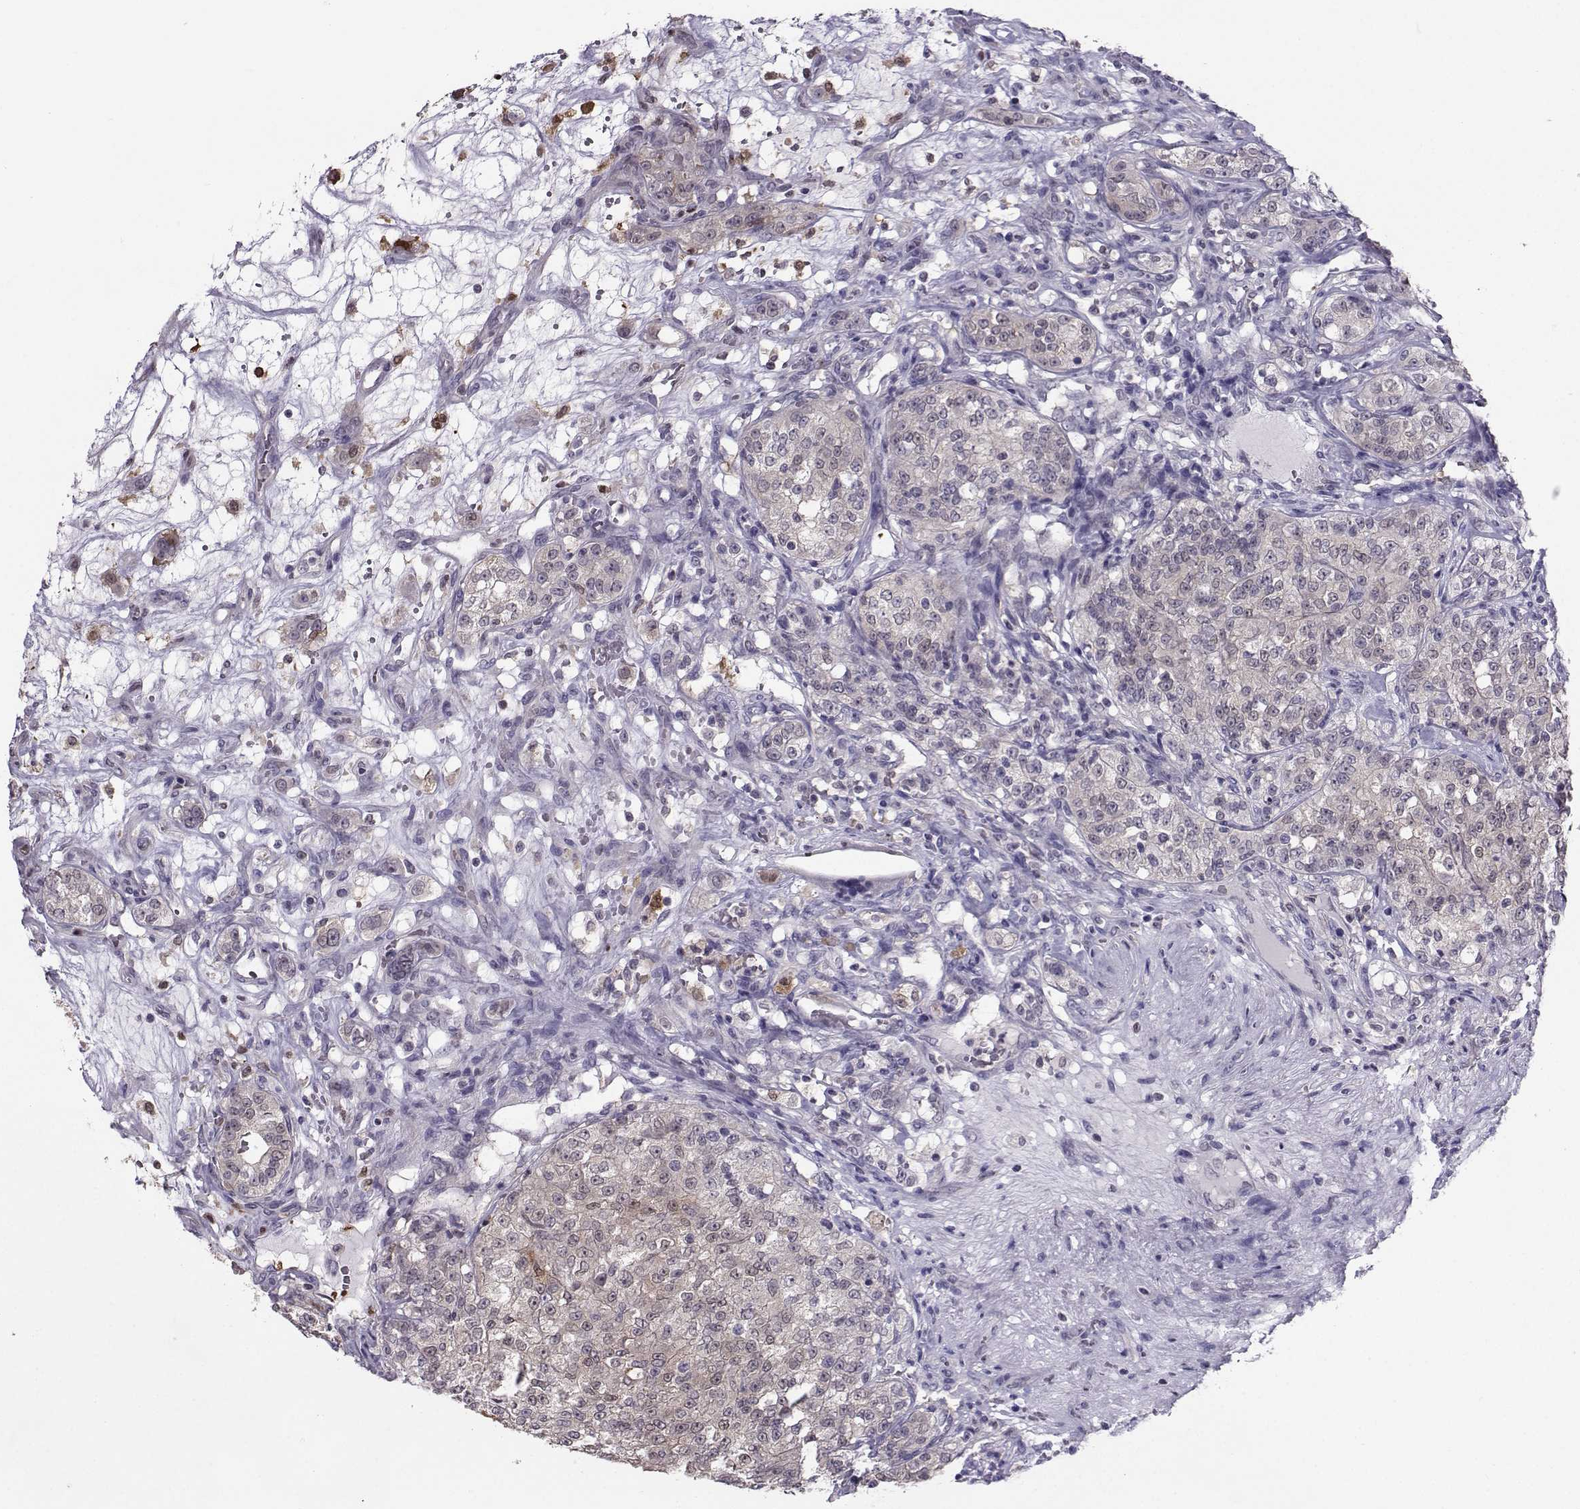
{"staining": {"intensity": "negative", "quantity": "none", "location": "none"}, "tissue": "renal cancer", "cell_type": "Tumor cells", "image_type": "cancer", "snomed": [{"axis": "morphology", "description": "Adenocarcinoma, NOS"}, {"axis": "topography", "description": "Kidney"}], "caption": "There is no significant expression in tumor cells of renal adenocarcinoma.", "gene": "PGK1", "patient": {"sex": "female", "age": 63}}